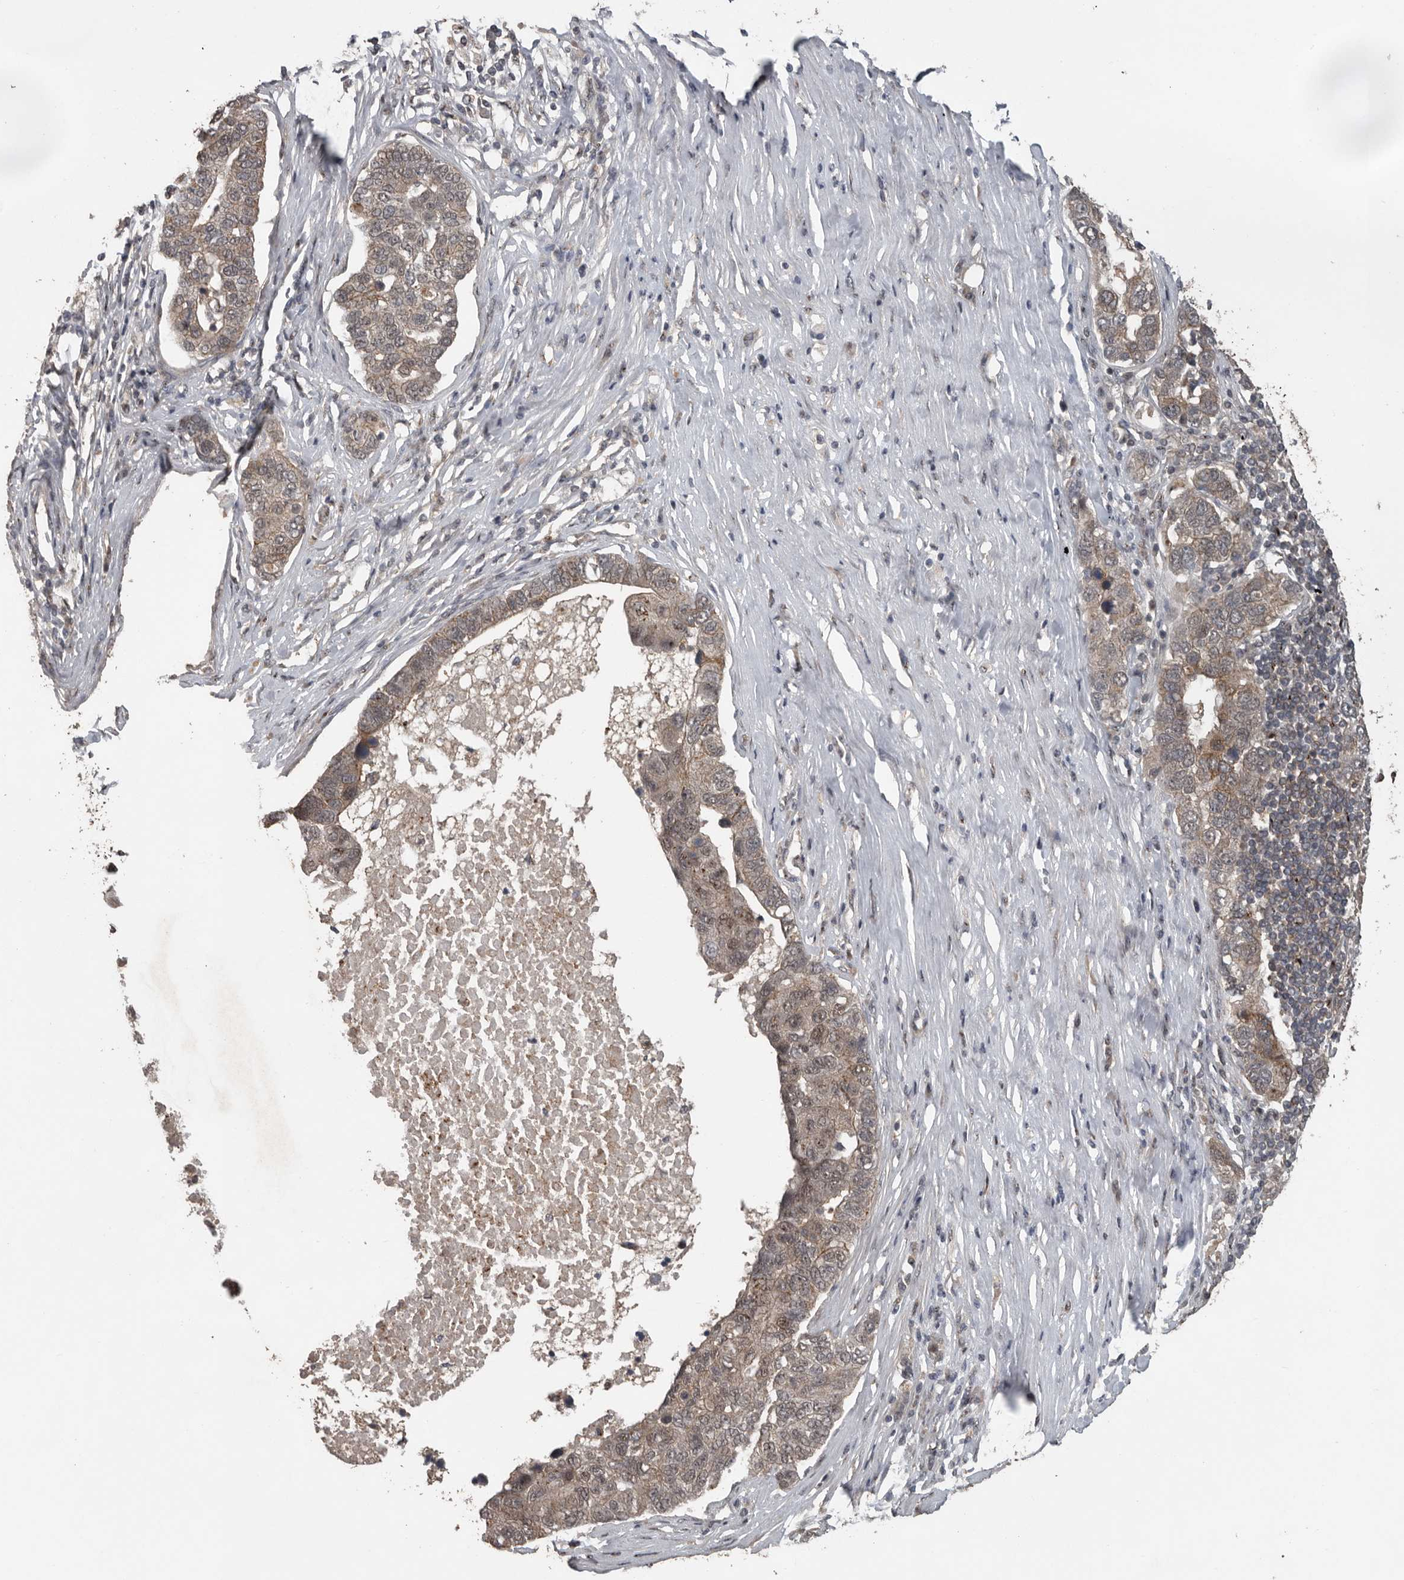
{"staining": {"intensity": "weak", "quantity": ">75%", "location": "cytoplasmic/membranous"}, "tissue": "pancreatic cancer", "cell_type": "Tumor cells", "image_type": "cancer", "snomed": [{"axis": "morphology", "description": "Adenocarcinoma, NOS"}, {"axis": "topography", "description": "Pancreas"}], "caption": "Immunohistochemistry (IHC) histopathology image of human pancreatic cancer (adenocarcinoma) stained for a protein (brown), which demonstrates low levels of weak cytoplasmic/membranous expression in approximately >75% of tumor cells.", "gene": "CEP350", "patient": {"sex": "female", "age": 61}}